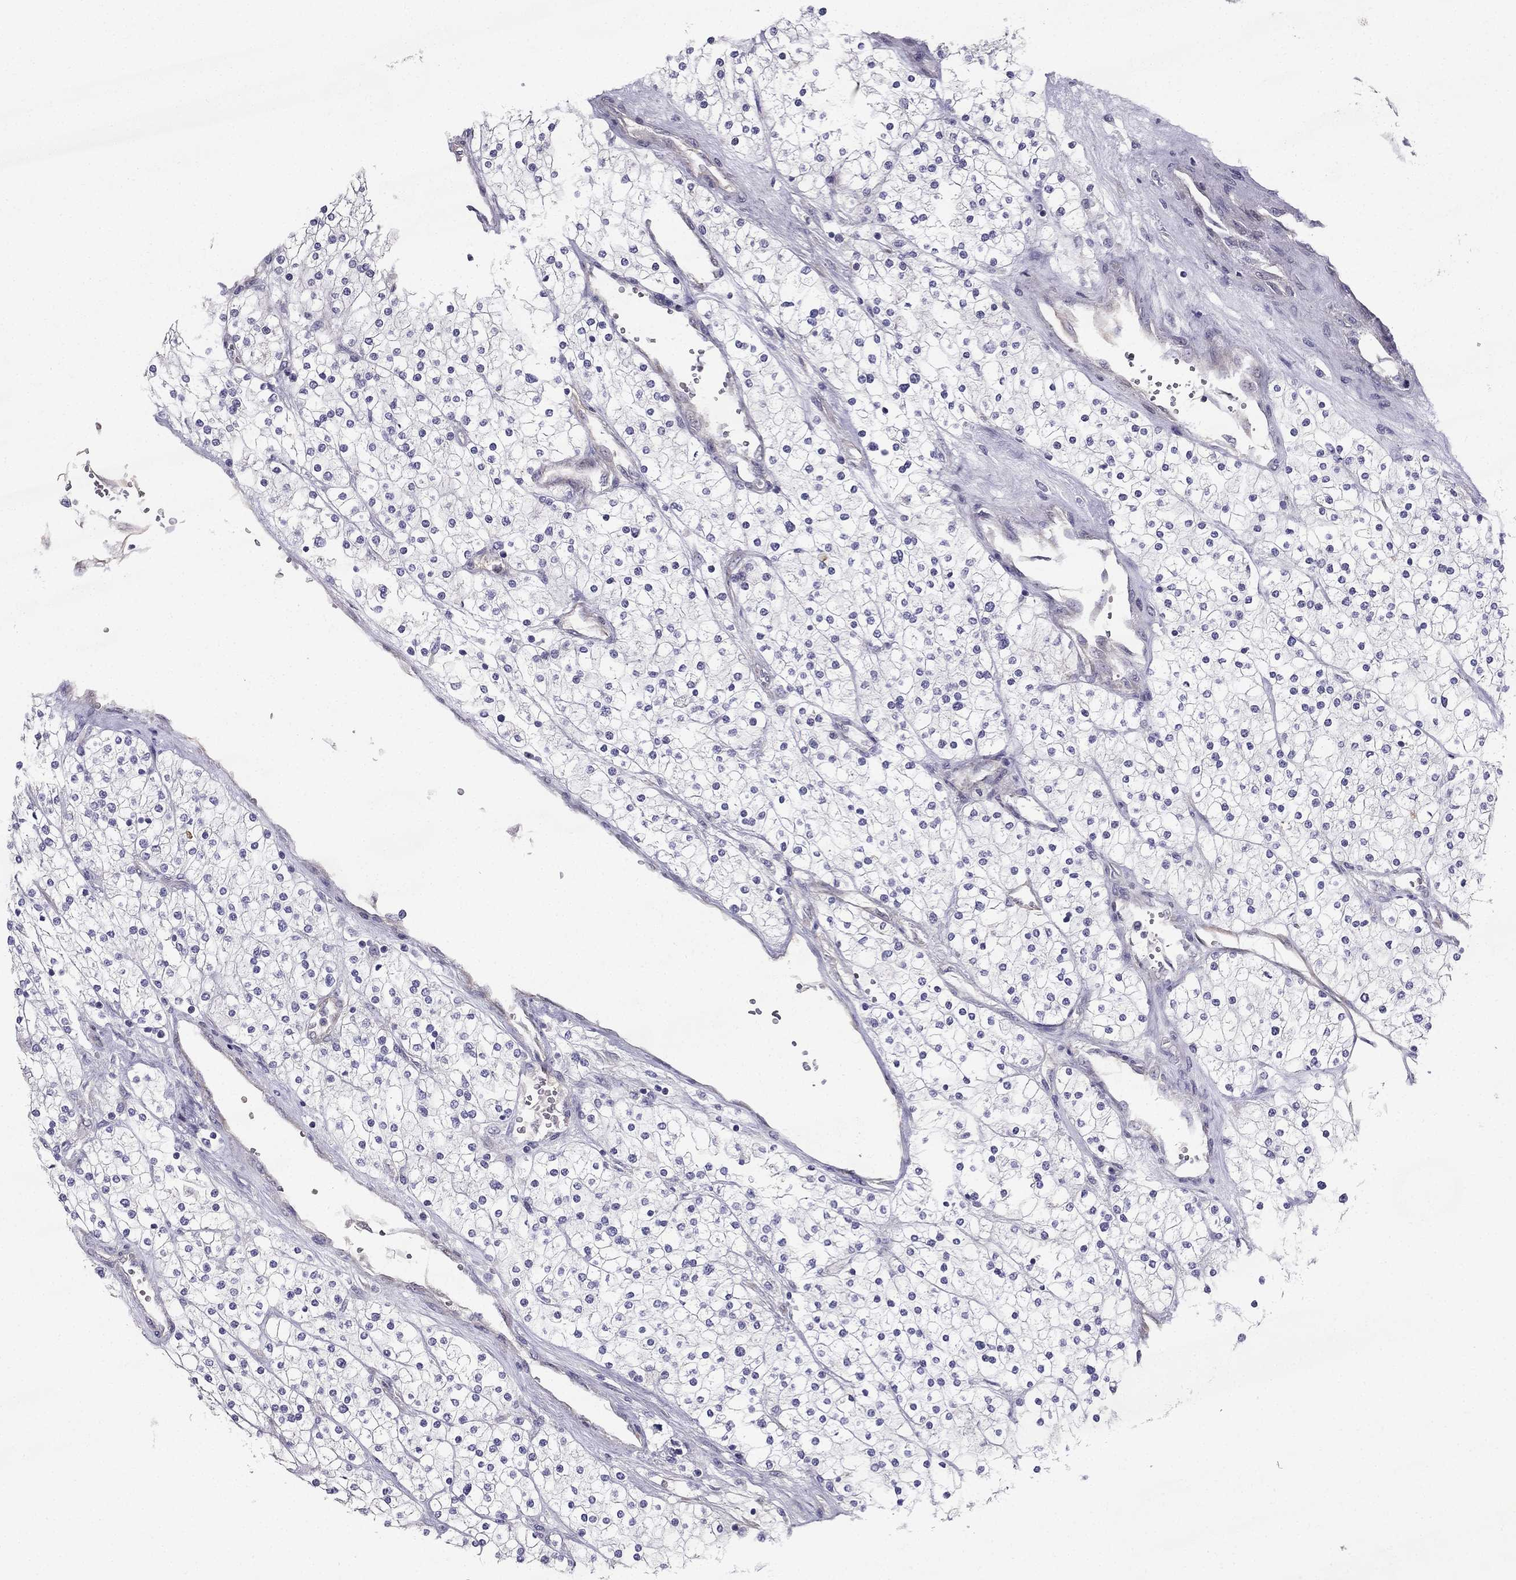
{"staining": {"intensity": "negative", "quantity": "none", "location": "none"}, "tissue": "renal cancer", "cell_type": "Tumor cells", "image_type": "cancer", "snomed": [{"axis": "morphology", "description": "Adenocarcinoma, NOS"}, {"axis": "topography", "description": "Kidney"}], "caption": "Immunohistochemical staining of adenocarcinoma (renal) reveals no significant positivity in tumor cells.", "gene": "ENOX1", "patient": {"sex": "male", "age": 80}}